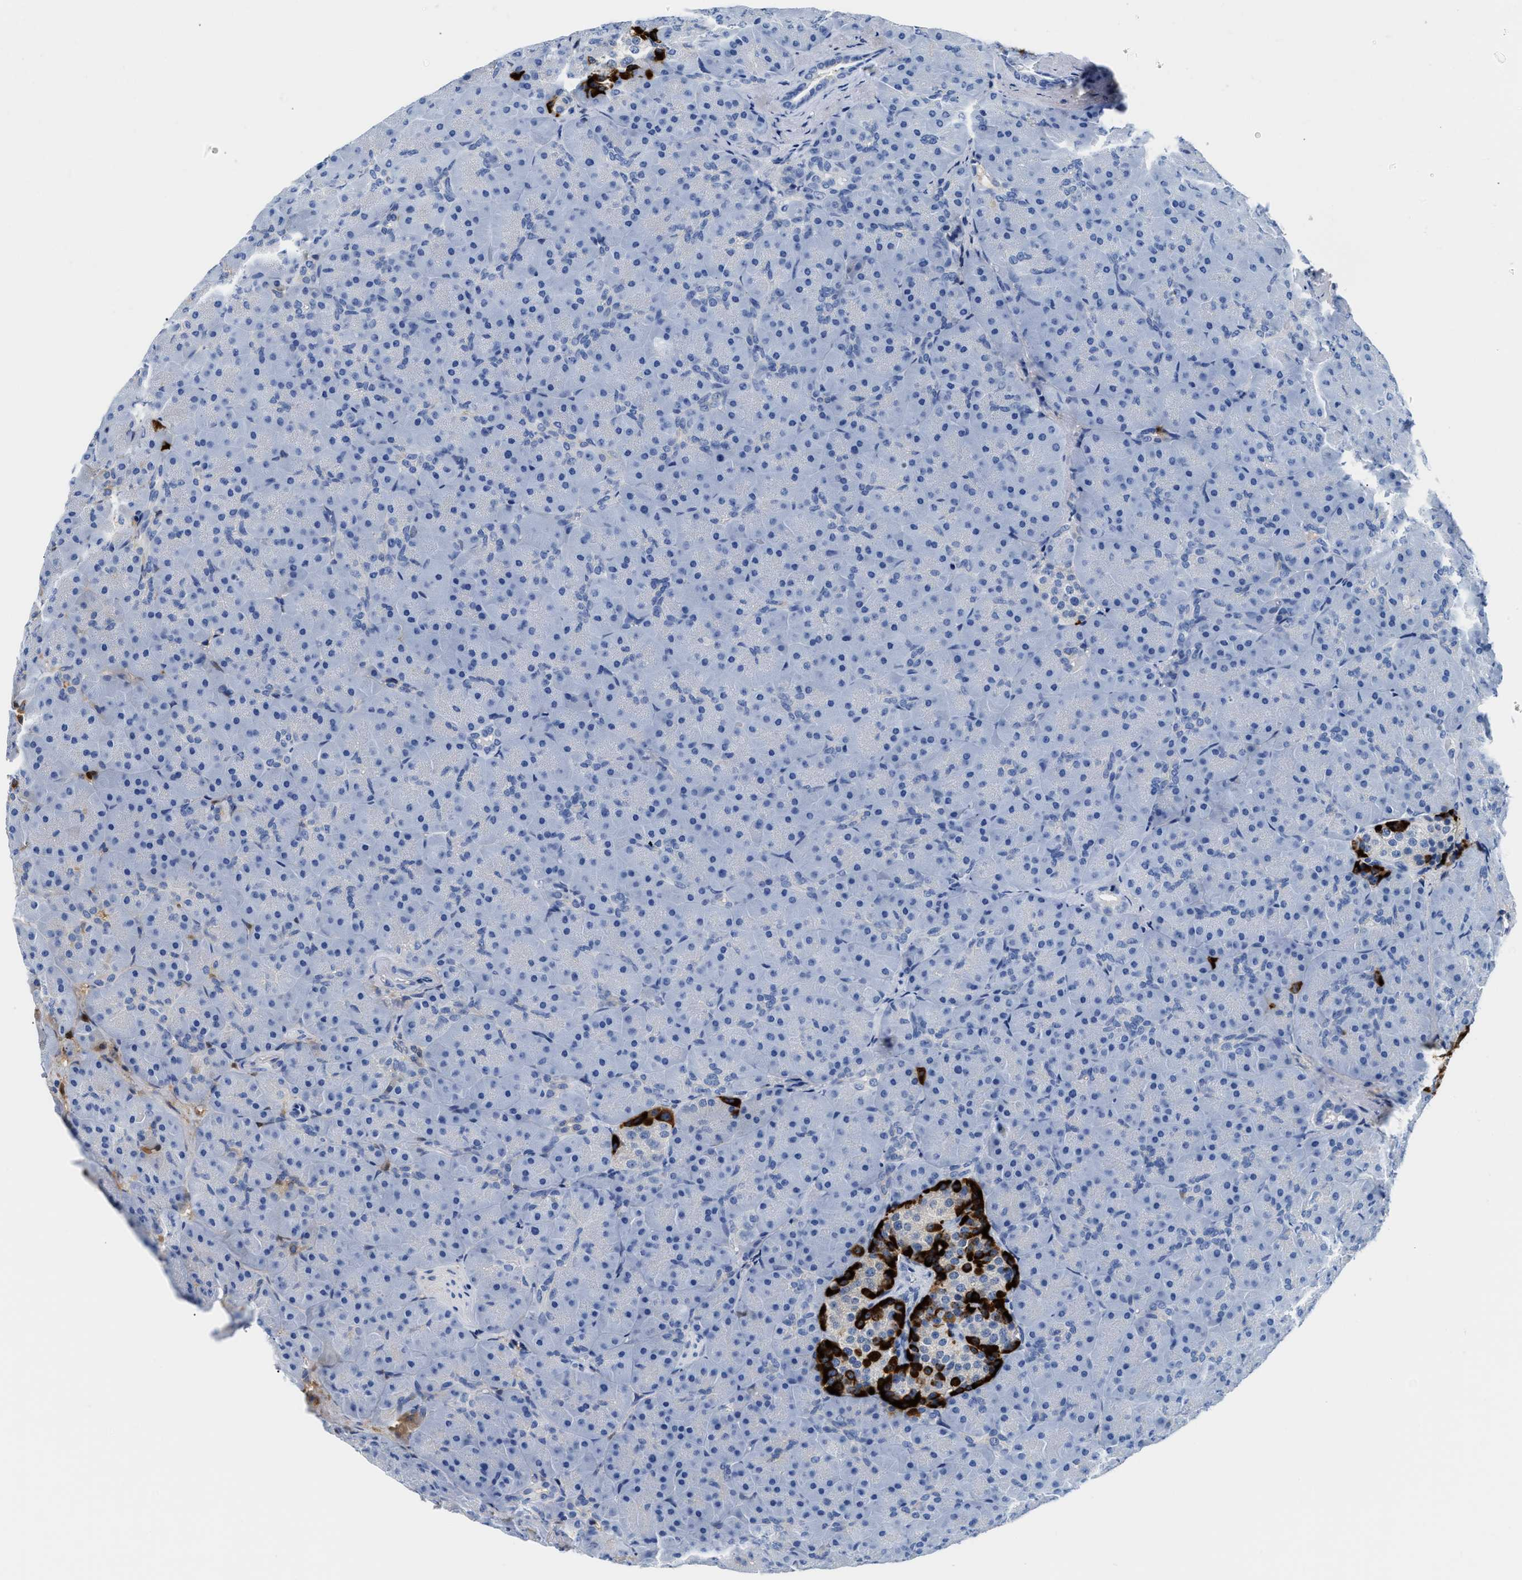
{"staining": {"intensity": "weak", "quantity": "<25%", "location": "cytoplasmic/membranous"}, "tissue": "pancreas", "cell_type": "Exocrine glandular cells", "image_type": "normal", "snomed": [{"axis": "morphology", "description": "Normal tissue, NOS"}, {"axis": "topography", "description": "Pancreas"}], "caption": "The histopathology image exhibits no significant staining in exocrine glandular cells of pancreas. (DAB (3,3'-diaminobenzidine) immunohistochemistry (IHC) visualized using brightfield microscopy, high magnification).", "gene": "GC", "patient": {"sex": "male", "age": 66}}